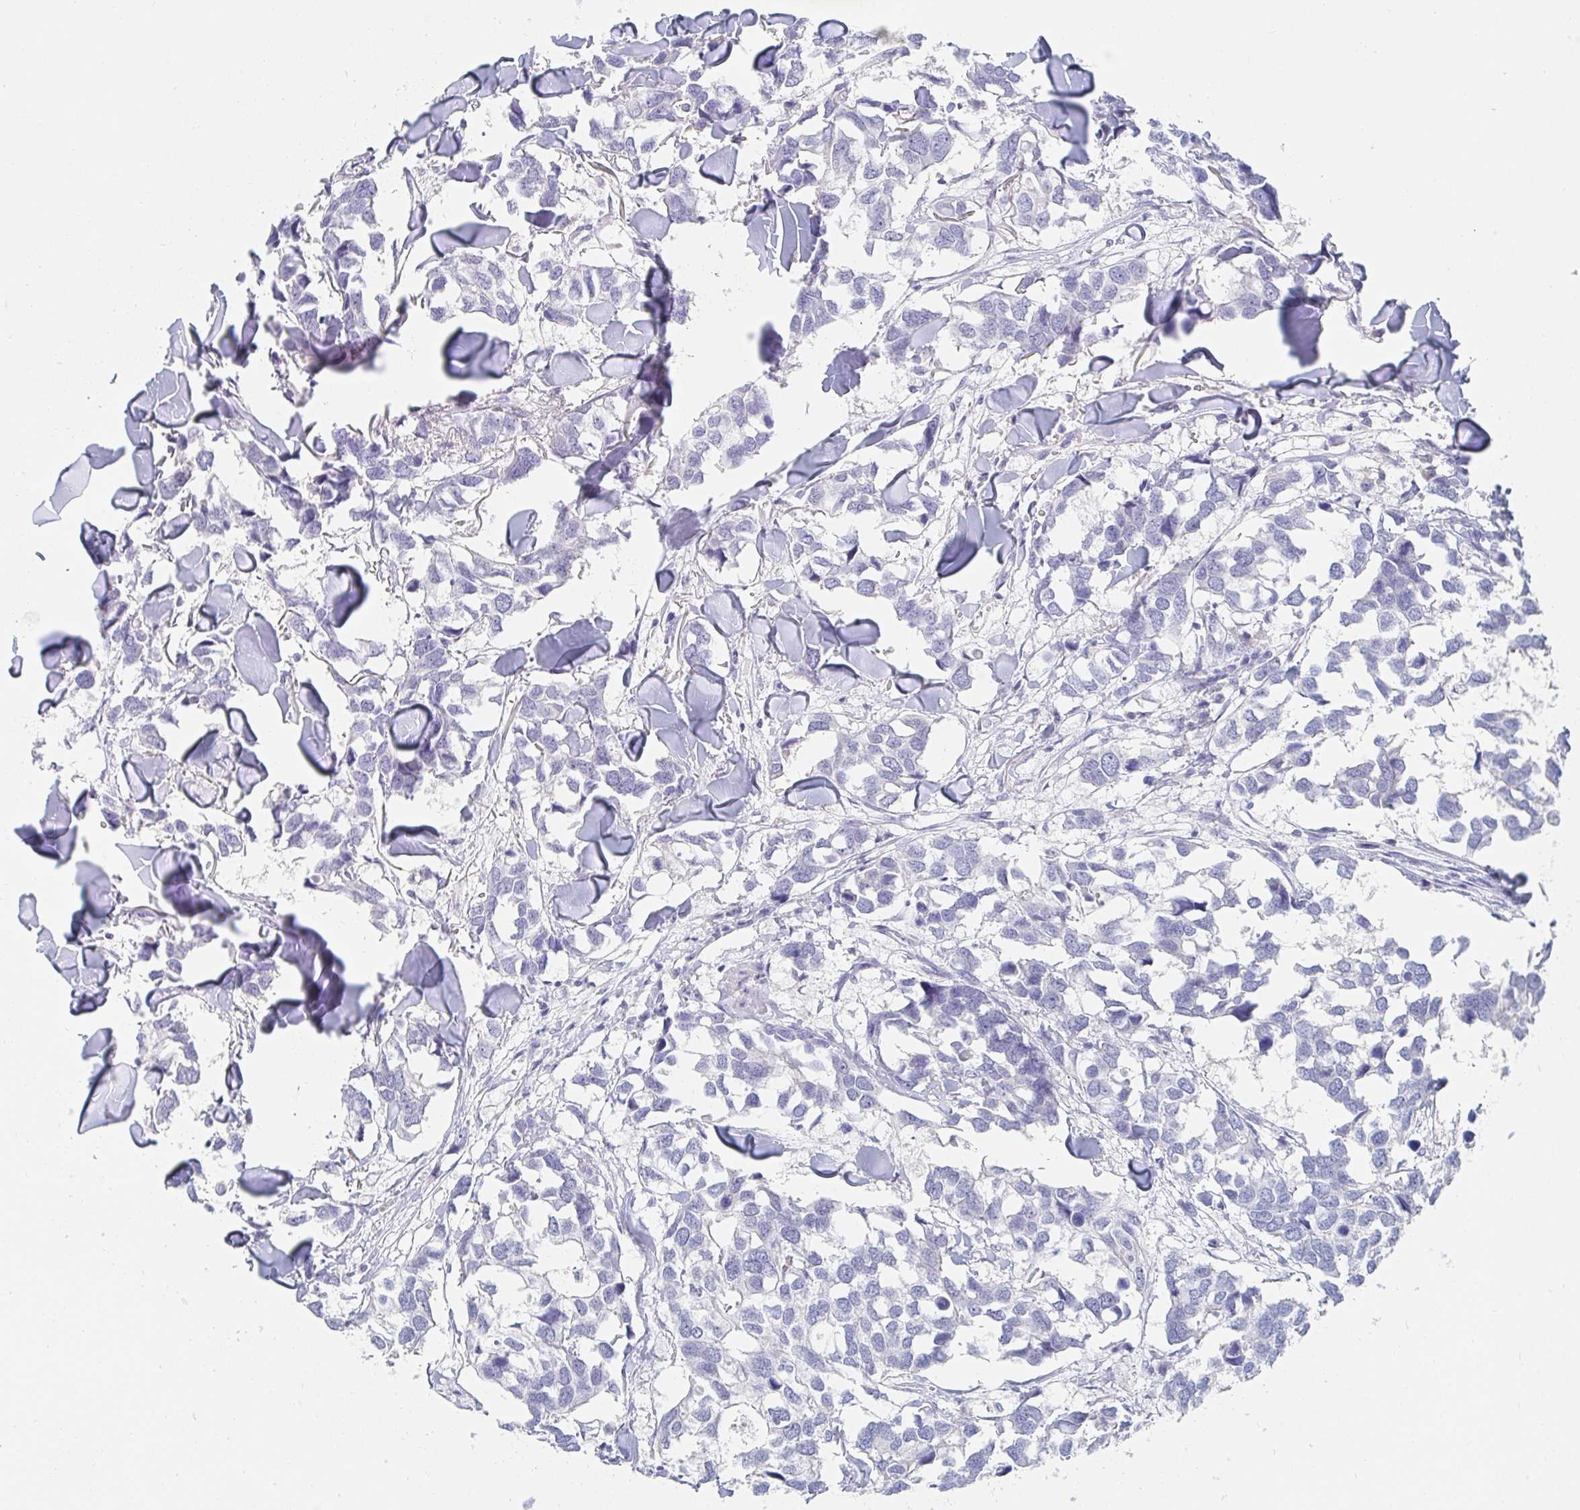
{"staining": {"intensity": "negative", "quantity": "none", "location": "none"}, "tissue": "breast cancer", "cell_type": "Tumor cells", "image_type": "cancer", "snomed": [{"axis": "morphology", "description": "Duct carcinoma"}, {"axis": "topography", "description": "Breast"}], "caption": "Immunohistochemical staining of invasive ductal carcinoma (breast) reveals no significant expression in tumor cells. (DAB (3,3'-diaminobenzidine) immunohistochemistry (IHC) with hematoxylin counter stain).", "gene": "ZNF430", "patient": {"sex": "female", "age": 83}}